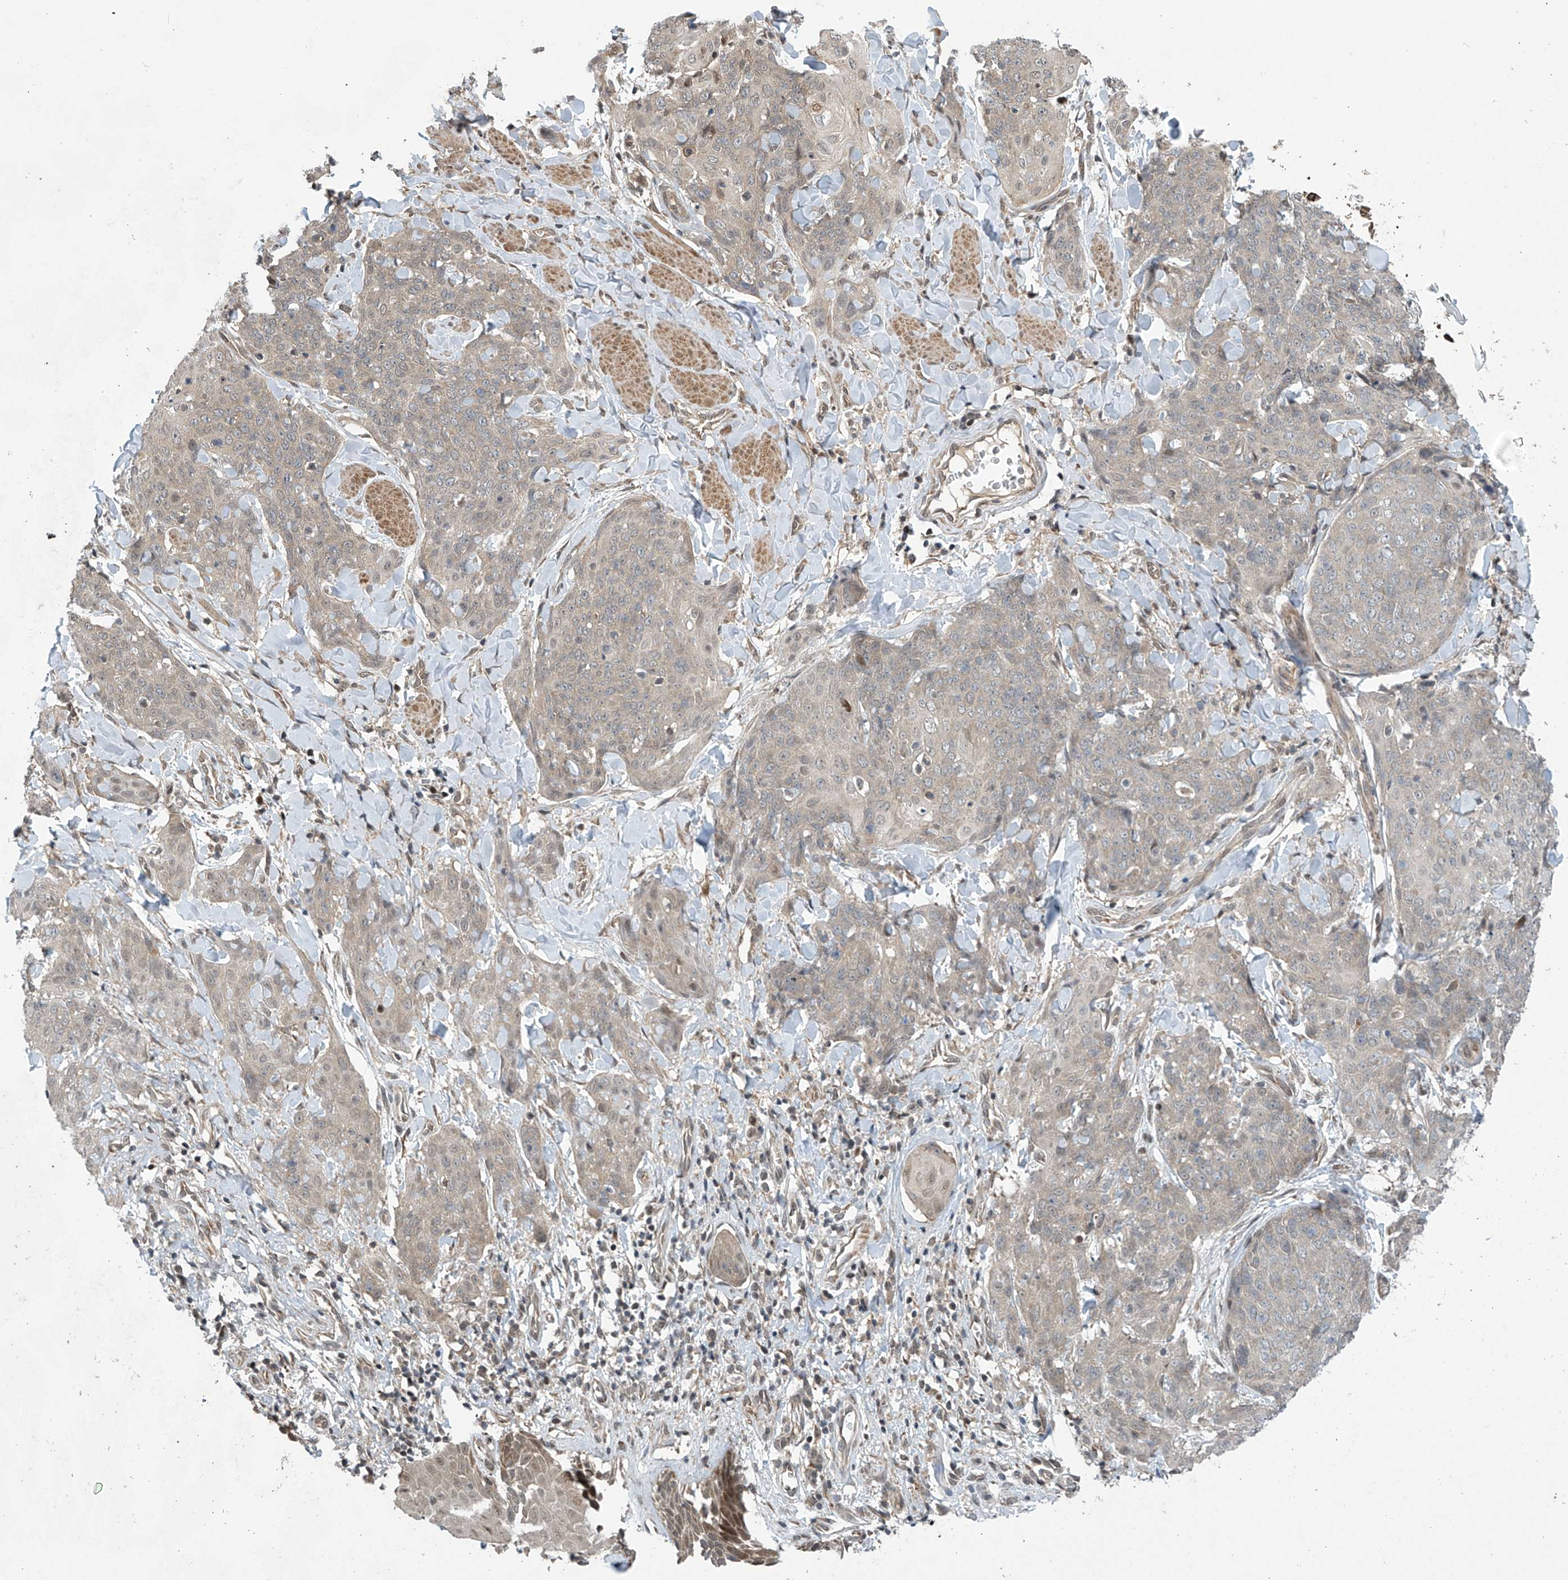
{"staining": {"intensity": "weak", "quantity": "<25%", "location": "cytoplasmic/membranous"}, "tissue": "skin cancer", "cell_type": "Tumor cells", "image_type": "cancer", "snomed": [{"axis": "morphology", "description": "Squamous cell carcinoma, NOS"}, {"axis": "topography", "description": "Skin"}, {"axis": "topography", "description": "Vulva"}], "caption": "The image displays no significant positivity in tumor cells of skin cancer (squamous cell carcinoma).", "gene": "ABHD13", "patient": {"sex": "female", "age": 85}}